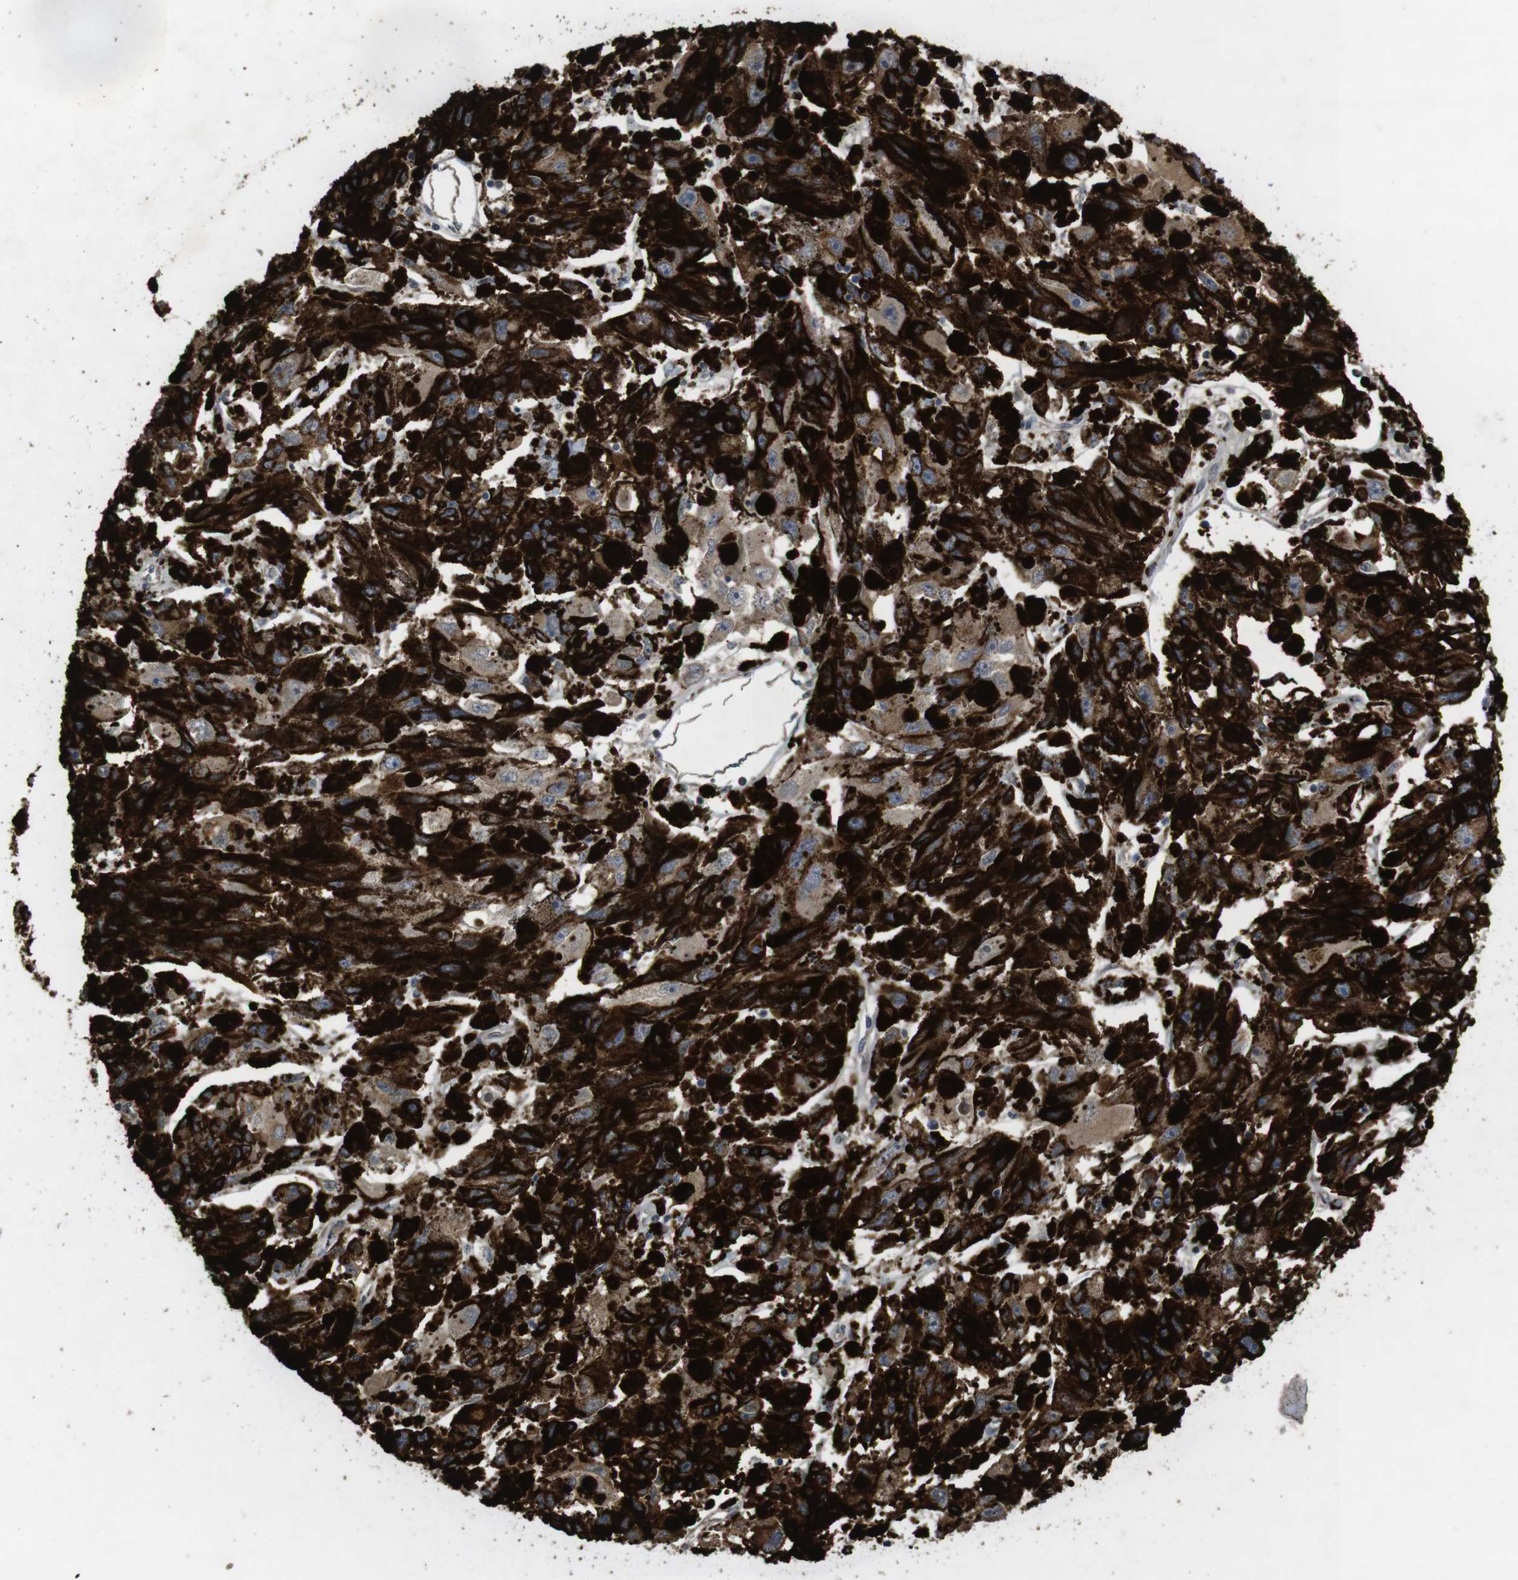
{"staining": {"intensity": "moderate", "quantity": ">75%", "location": "cytoplasmic/membranous"}, "tissue": "melanoma", "cell_type": "Tumor cells", "image_type": "cancer", "snomed": [{"axis": "morphology", "description": "Malignant melanoma, NOS"}, {"axis": "topography", "description": "Skin"}], "caption": "Melanoma tissue reveals moderate cytoplasmic/membranous staining in about >75% of tumor cells, visualized by immunohistochemistry.", "gene": "KCNS3", "patient": {"sex": "female", "age": 104}}